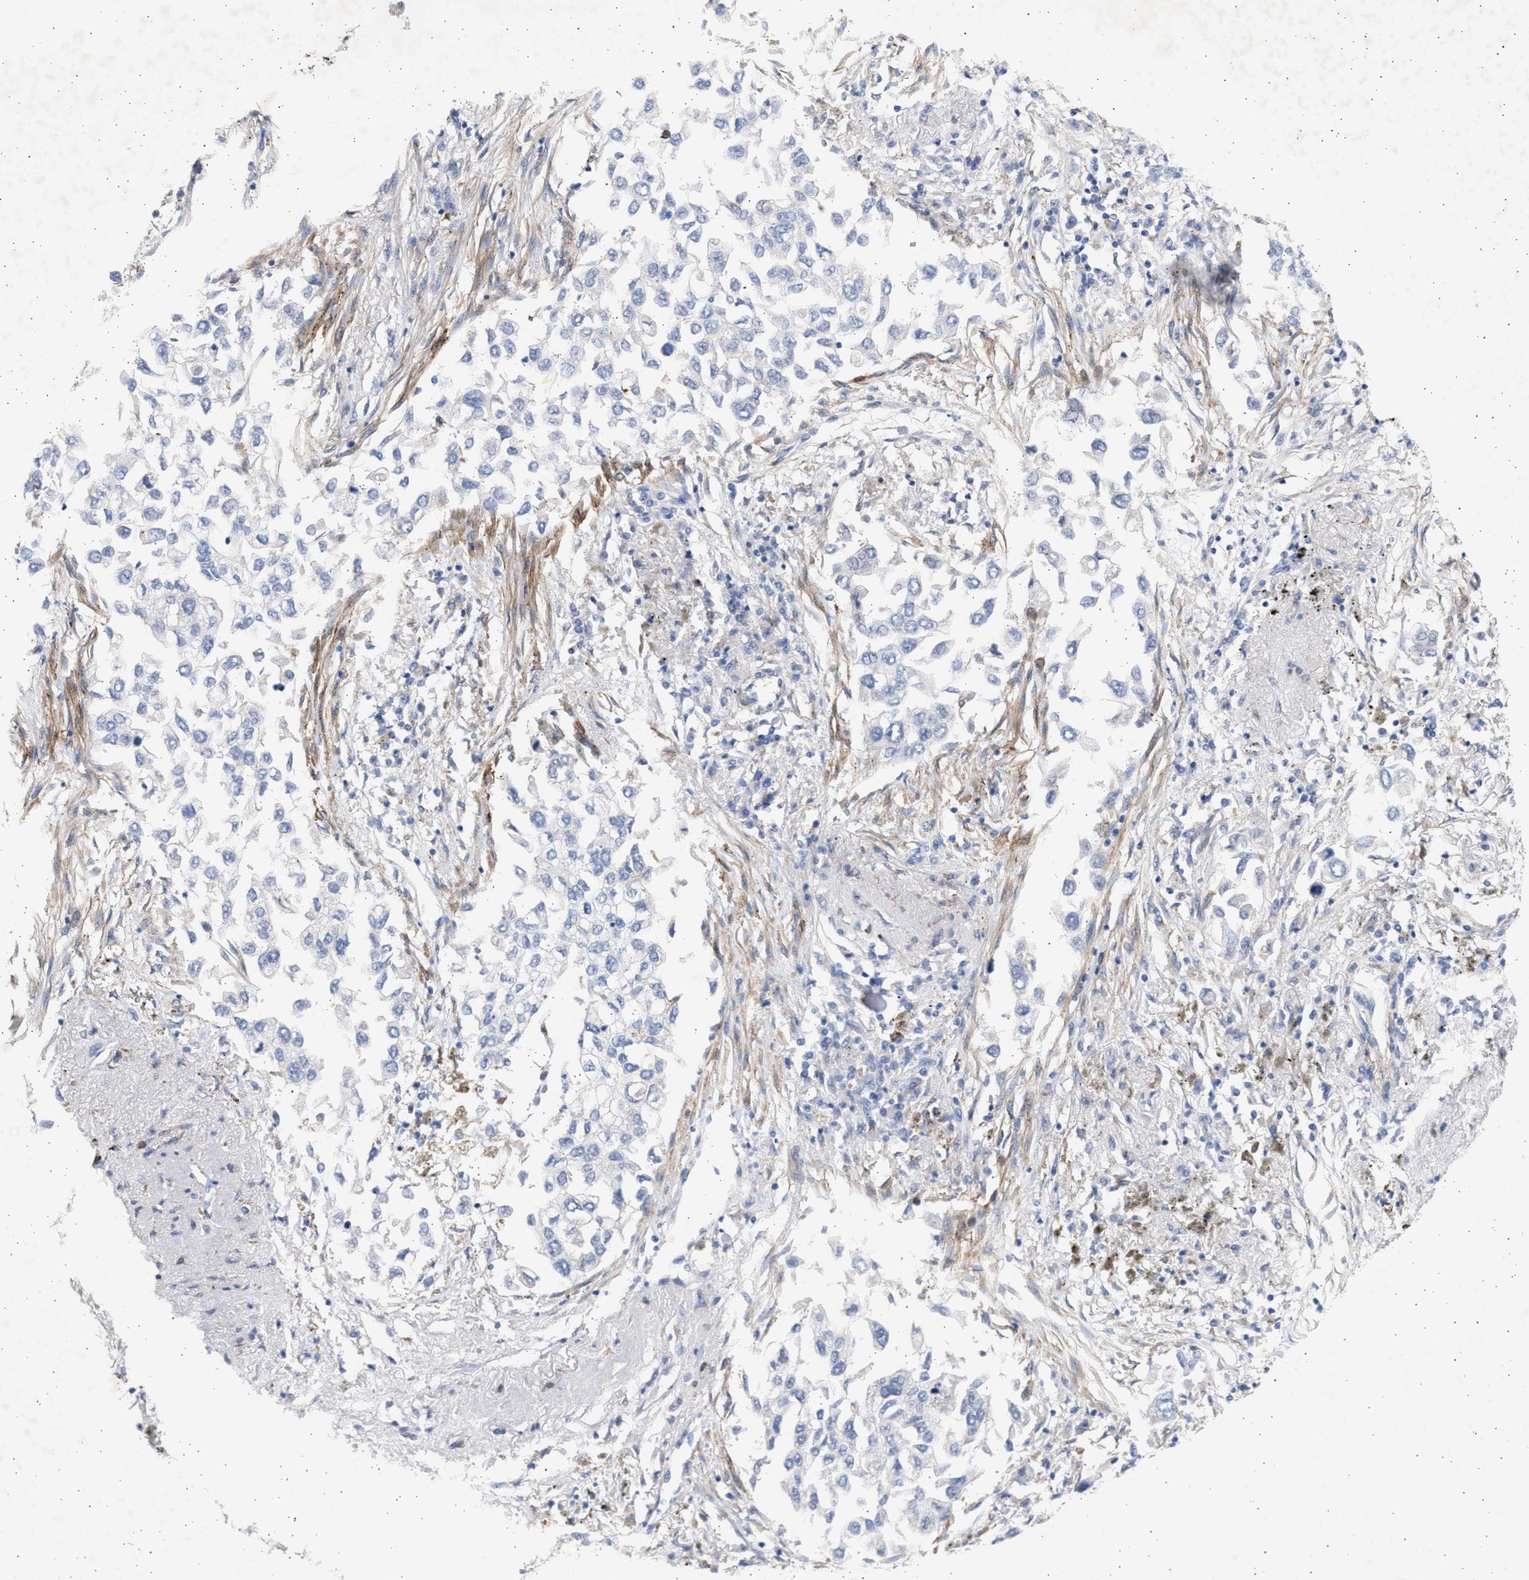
{"staining": {"intensity": "negative", "quantity": "none", "location": "none"}, "tissue": "lung cancer", "cell_type": "Tumor cells", "image_type": "cancer", "snomed": [{"axis": "morphology", "description": "Inflammation, NOS"}, {"axis": "morphology", "description": "Adenocarcinoma, NOS"}, {"axis": "topography", "description": "Lung"}], "caption": "Lung cancer was stained to show a protein in brown. There is no significant expression in tumor cells. The staining was performed using DAB (3,3'-diaminobenzidine) to visualize the protein expression in brown, while the nuclei were stained in blue with hematoxylin (Magnification: 20x).", "gene": "NBR1", "patient": {"sex": "male", "age": 63}}